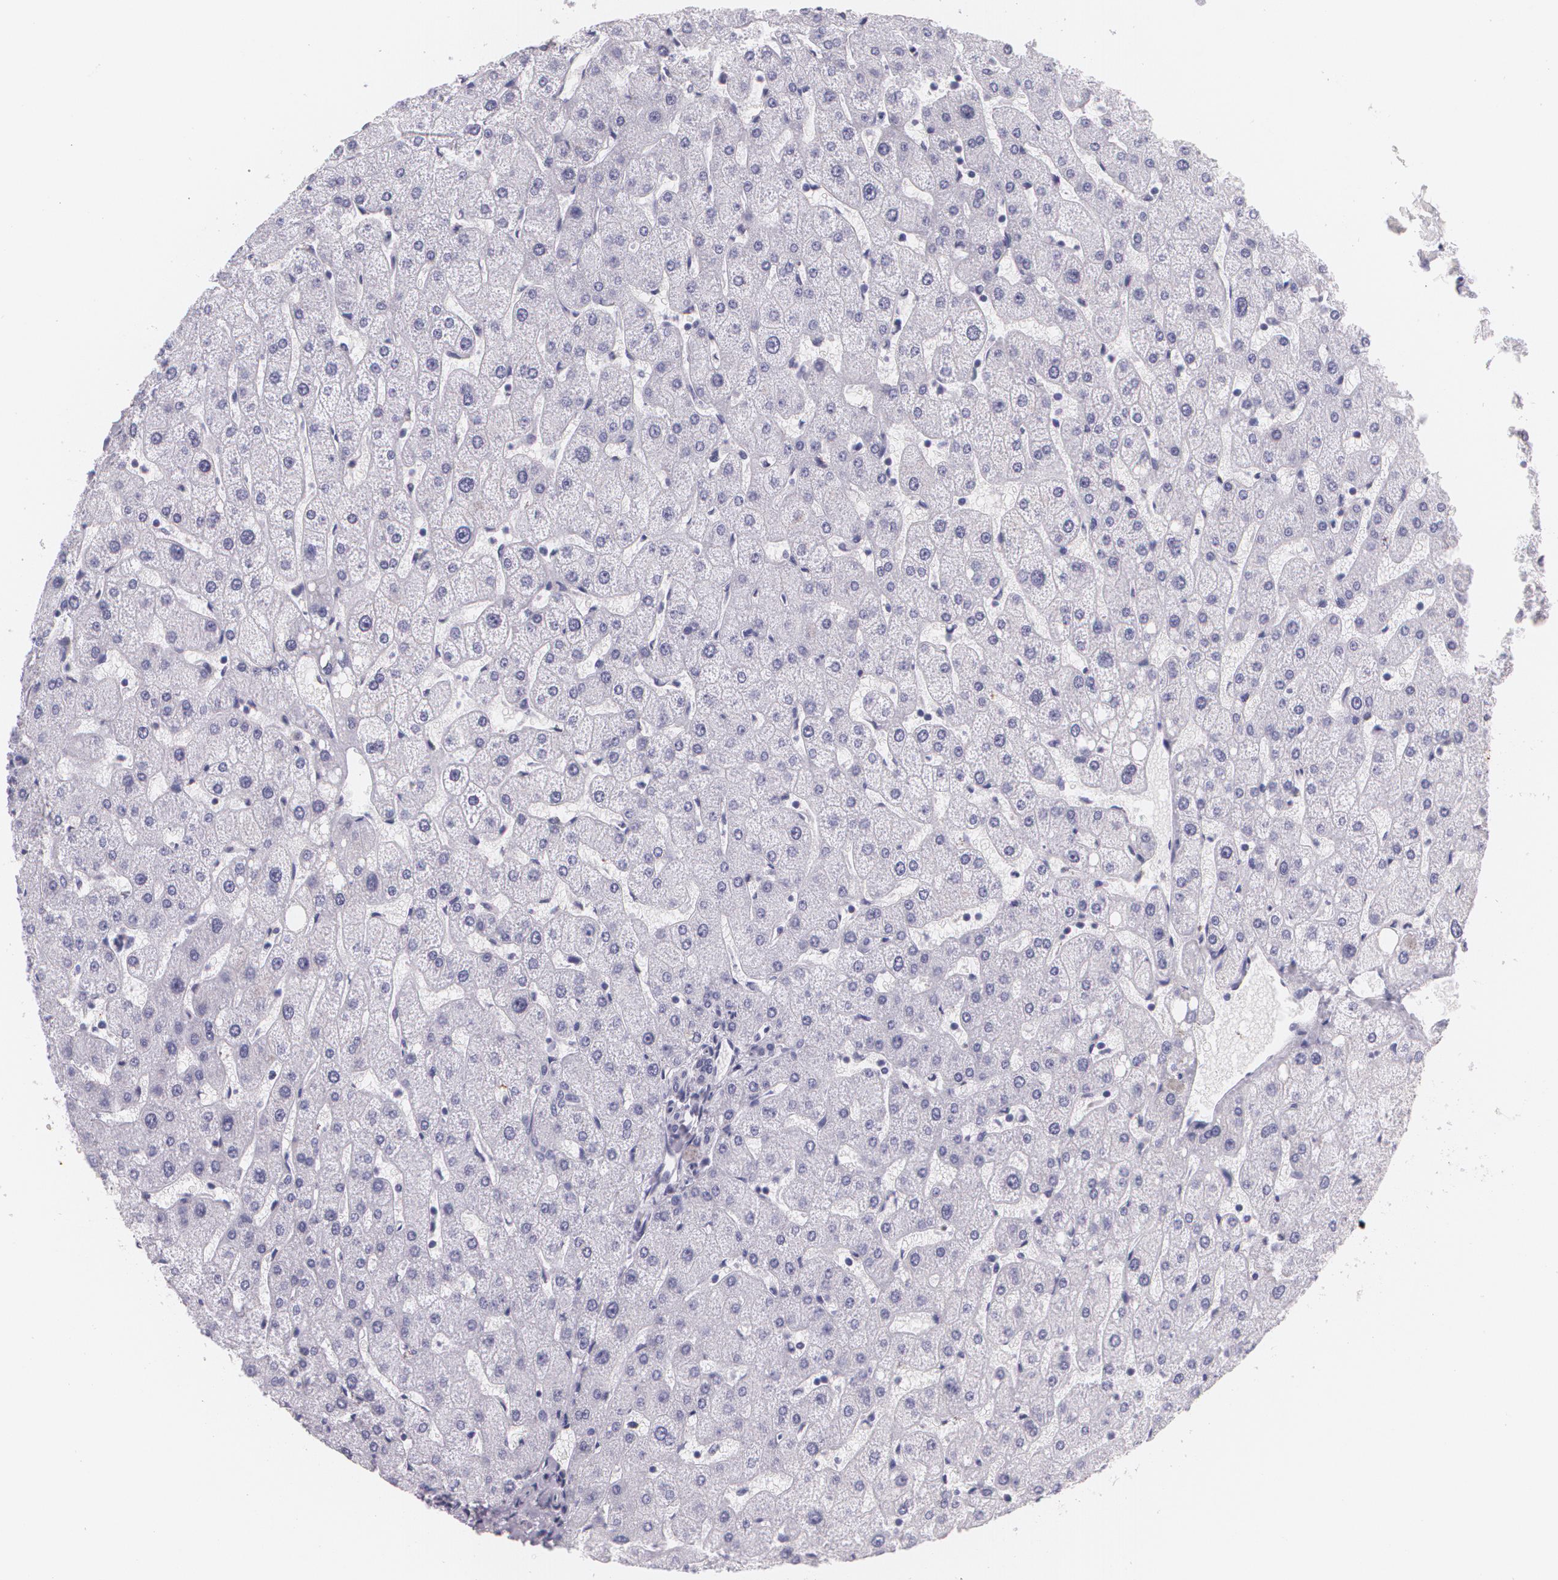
{"staining": {"intensity": "negative", "quantity": "none", "location": "none"}, "tissue": "liver", "cell_type": "Cholangiocytes", "image_type": "normal", "snomed": [{"axis": "morphology", "description": "Normal tissue, NOS"}, {"axis": "topography", "description": "Liver"}], "caption": "Micrograph shows no protein staining in cholangiocytes of benign liver. Nuclei are stained in blue.", "gene": "DLG4", "patient": {"sex": "male", "age": 67}}